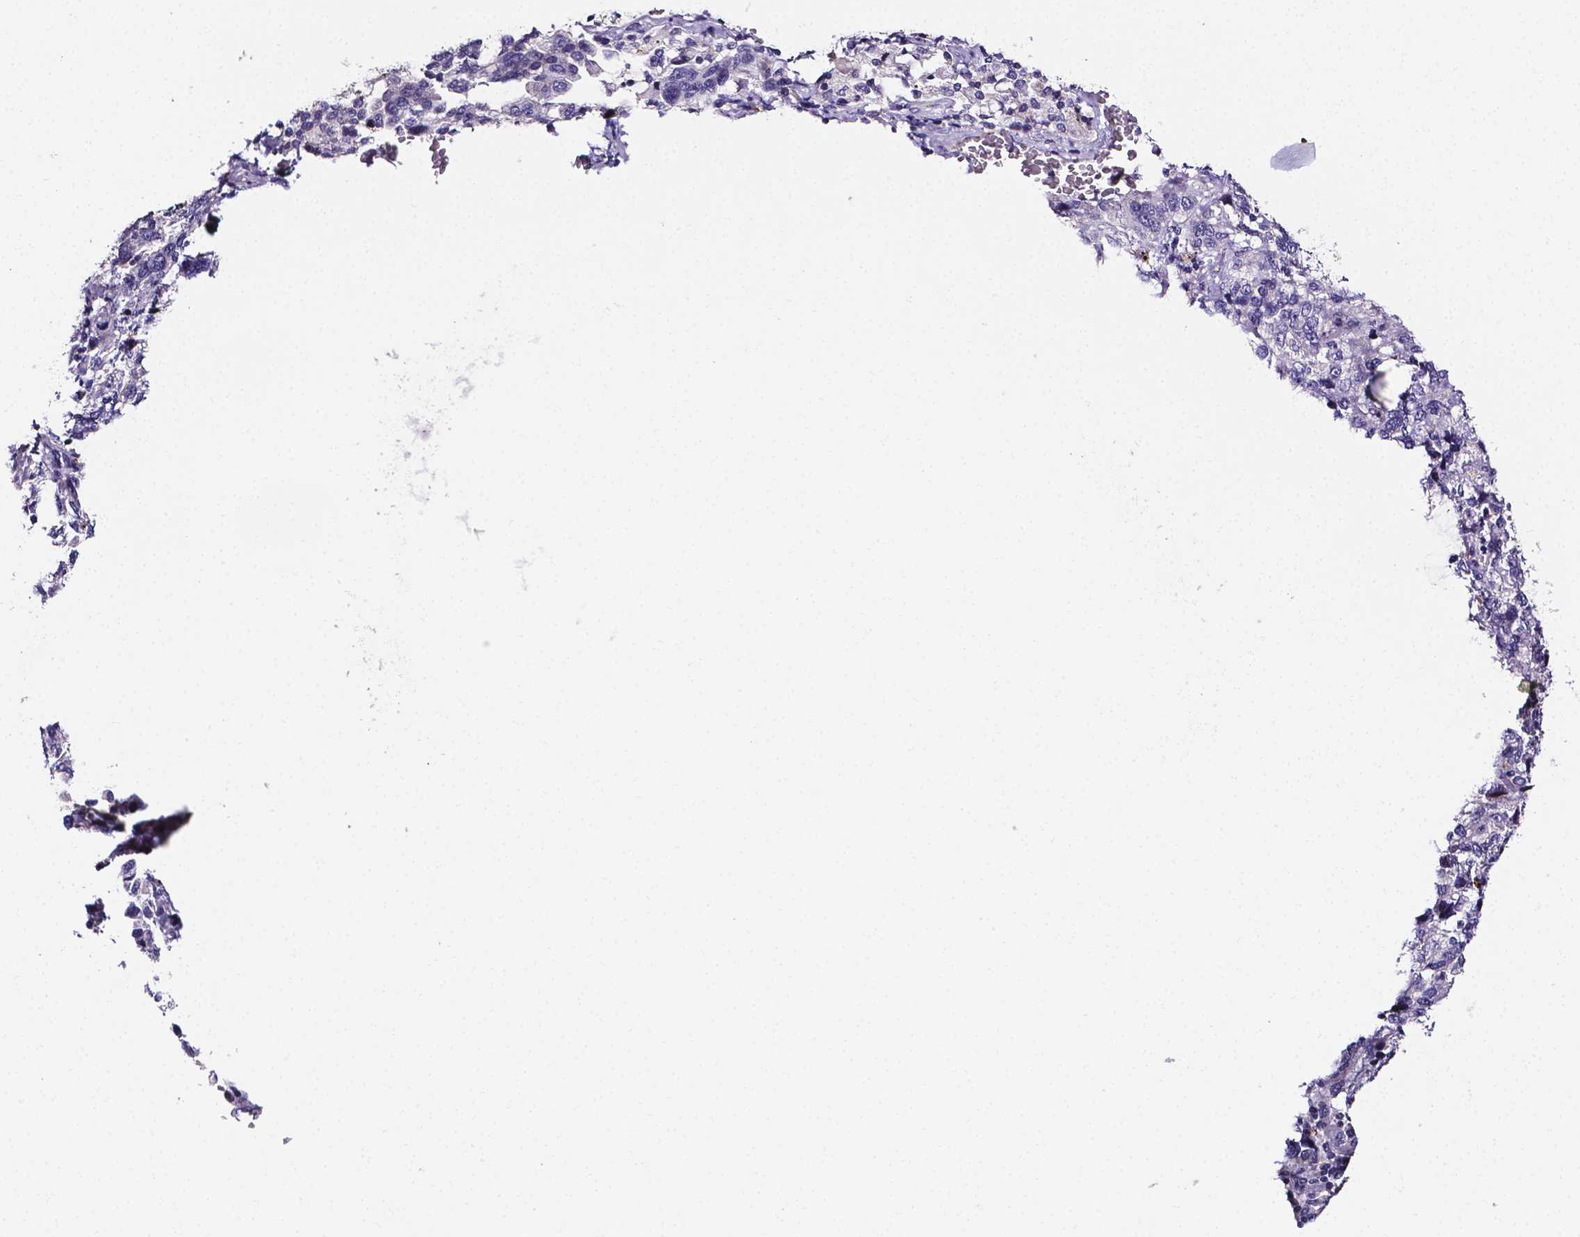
{"staining": {"intensity": "negative", "quantity": "none", "location": "none"}, "tissue": "stomach cancer", "cell_type": "Tumor cells", "image_type": "cancer", "snomed": [{"axis": "morphology", "description": "Adenocarcinoma, NOS"}, {"axis": "topography", "description": "Stomach, upper"}], "caption": "Protein analysis of stomach adenocarcinoma exhibits no significant positivity in tumor cells. (Brightfield microscopy of DAB (3,3'-diaminobenzidine) IHC at high magnification).", "gene": "NRGN", "patient": {"sex": "female", "age": 81}}